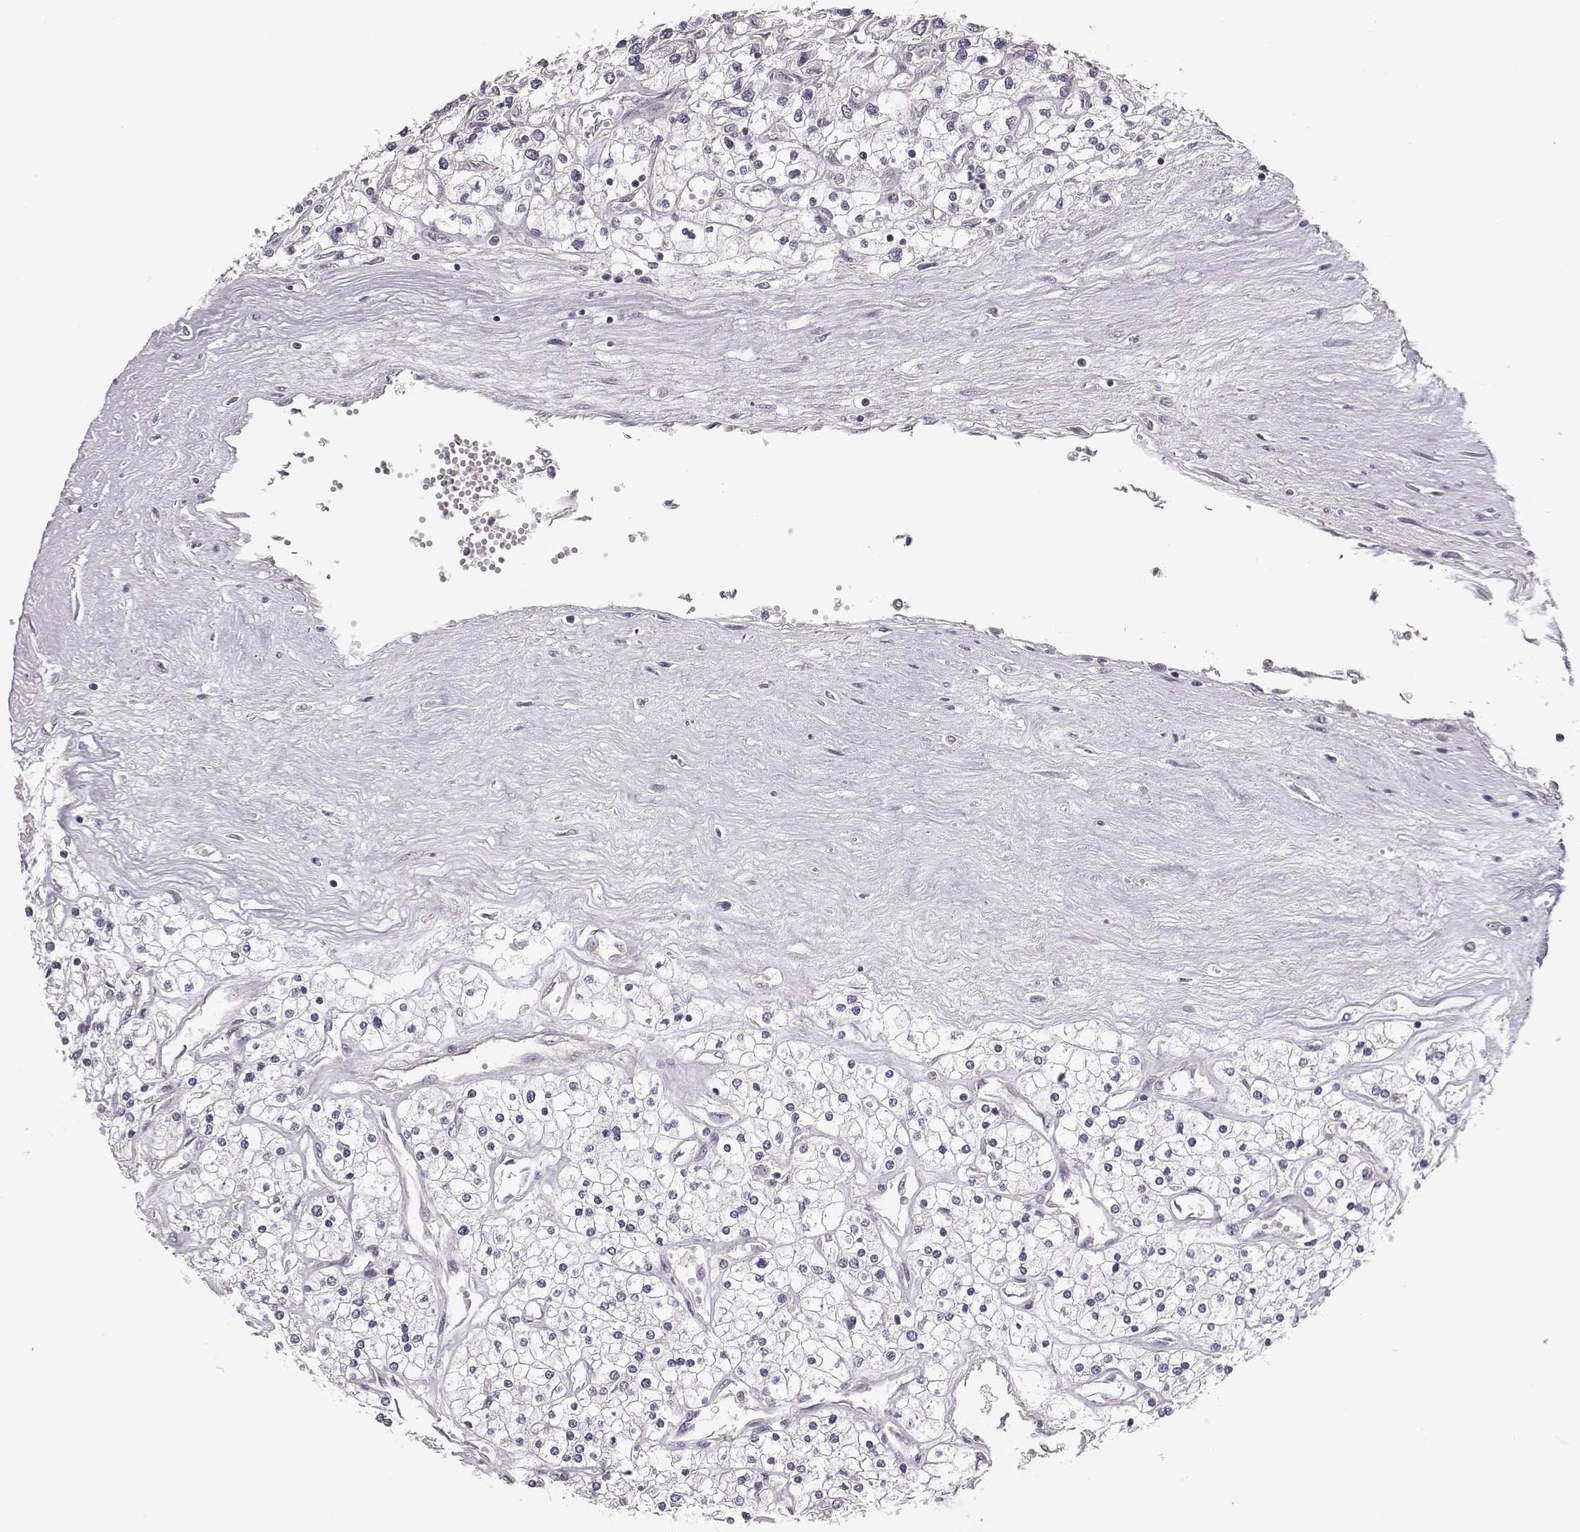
{"staining": {"intensity": "negative", "quantity": "none", "location": "none"}, "tissue": "renal cancer", "cell_type": "Tumor cells", "image_type": "cancer", "snomed": [{"axis": "morphology", "description": "Adenocarcinoma, NOS"}, {"axis": "topography", "description": "Kidney"}], "caption": "An immunohistochemistry (IHC) histopathology image of renal adenocarcinoma is shown. There is no staining in tumor cells of renal adenocarcinoma.", "gene": "SCARF1", "patient": {"sex": "male", "age": 80}}